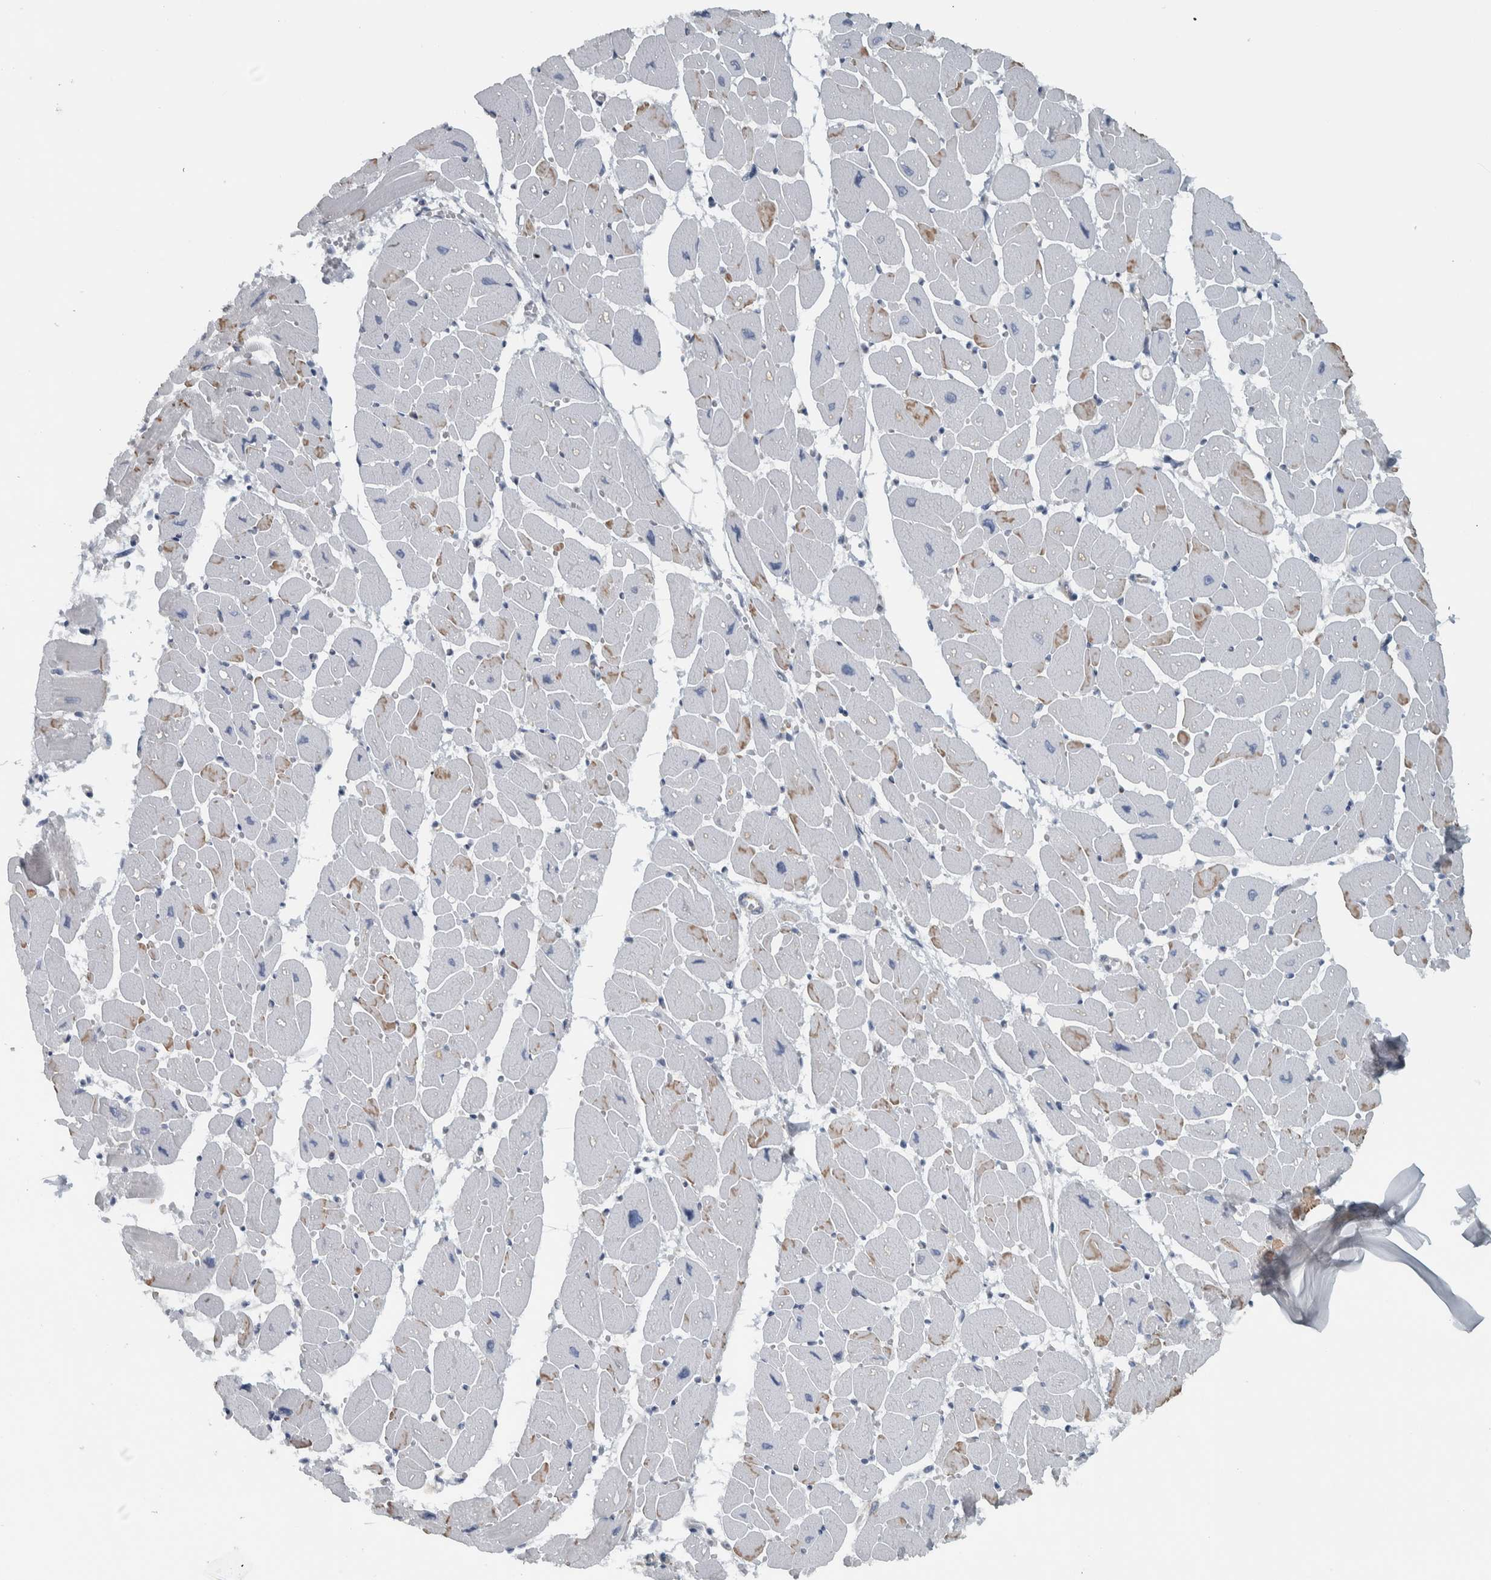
{"staining": {"intensity": "weak", "quantity": "25%-75%", "location": "cytoplasmic/membranous"}, "tissue": "heart muscle", "cell_type": "Cardiomyocytes", "image_type": "normal", "snomed": [{"axis": "morphology", "description": "Normal tissue, NOS"}, {"axis": "topography", "description": "Heart"}], "caption": "Brown immunohistochemical staining in normal human heart muscle exhibits weak cytoplasmic/membranous positivity in approximately 25%-75% of cardiomyocytes.", "gene": "ADPRM", "patient": {"sex": "female", "age": 54}}